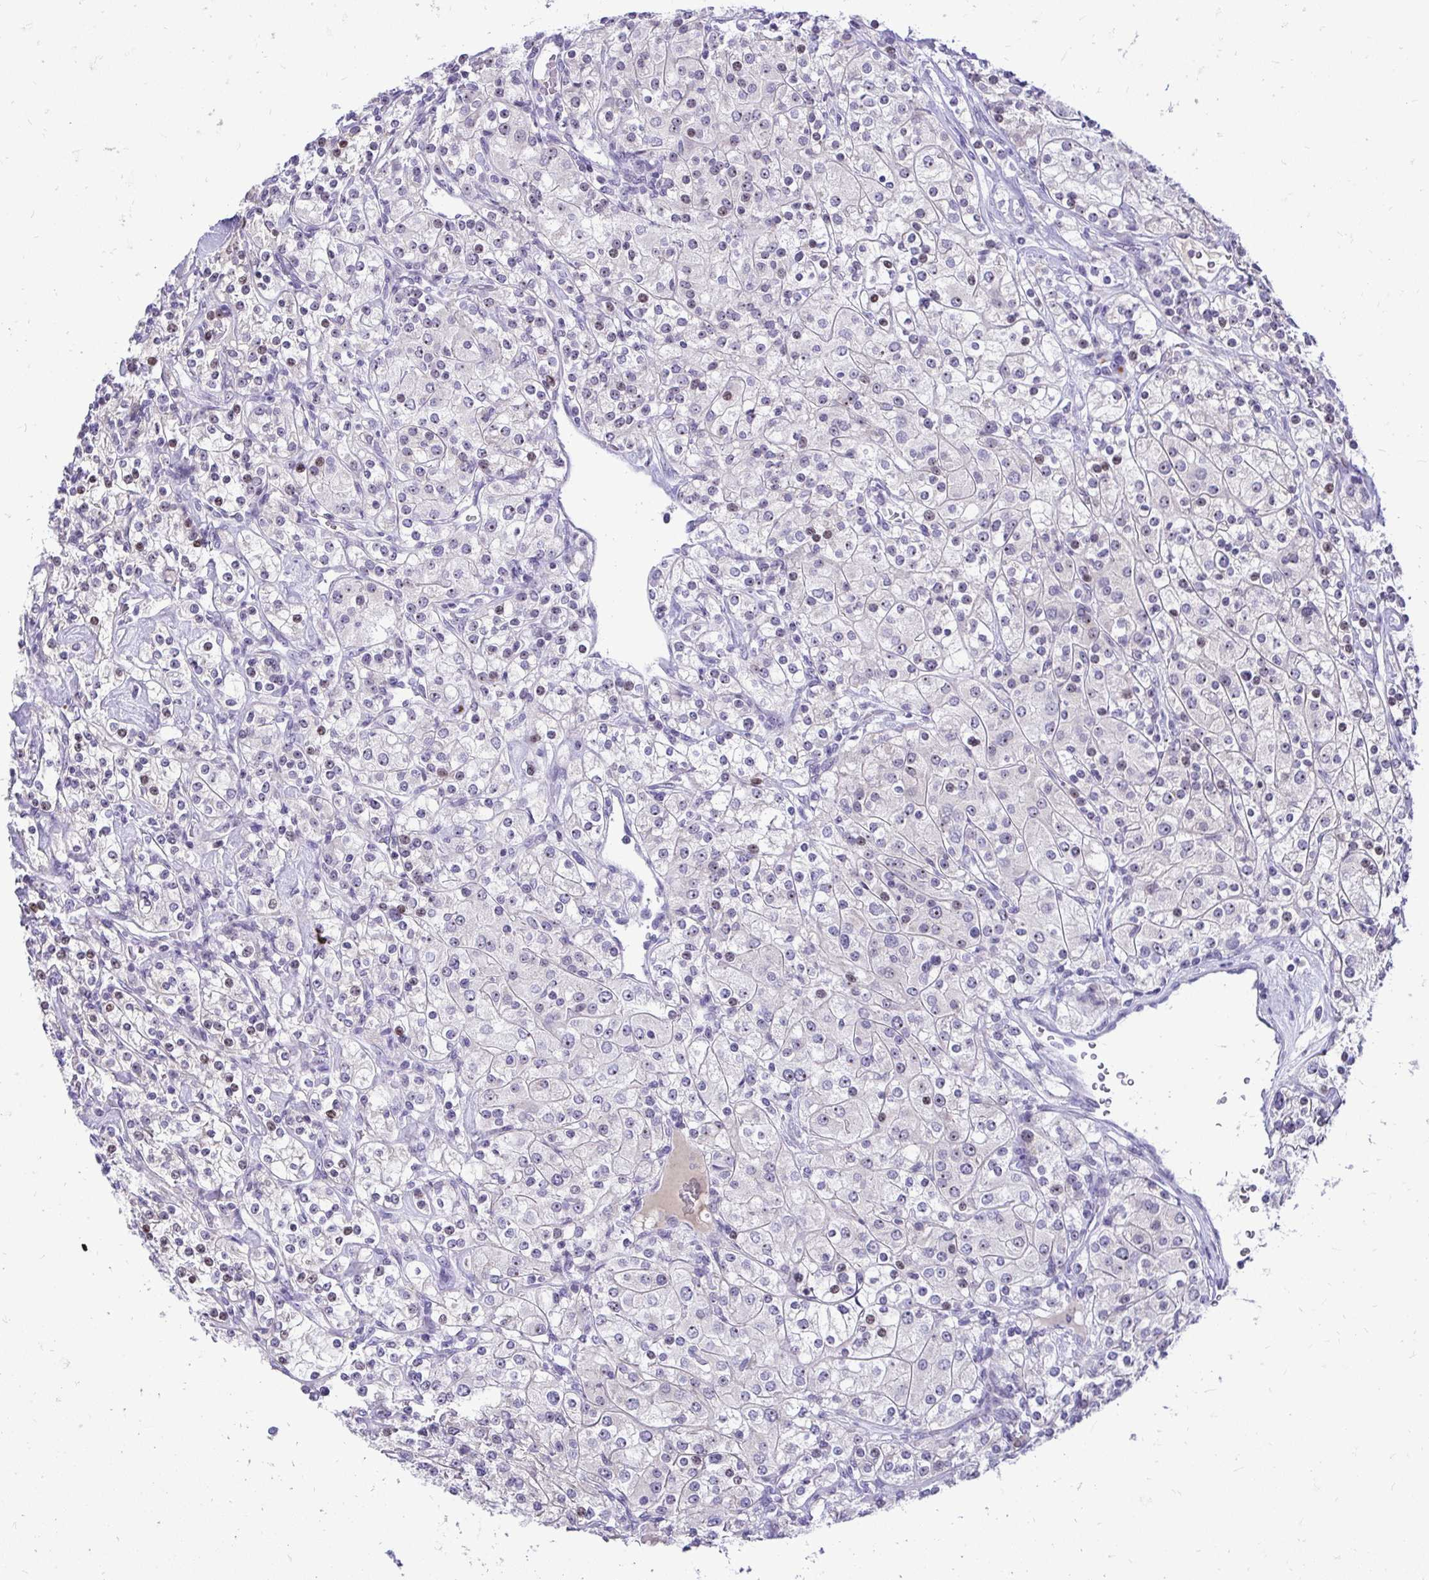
{"staining": {"intensity": "negative", "quantity": "none", "location": "none"}, "tissue": "renal cancer", "cell_type": "Tumor cells", "image_type": "cancer", "snomed": [{"axis": "morphology", "description": "Adenocarcinoma, NOS"}, {"axis": "topography", "description": "Kidney"}], "caption": "An IHC image of renal cancer (adenocarcinoma) is shown. There is no staining in tumor cells of renal cancer (adenocarcinoma).", "gene": "NIFK", "patient": {"sex": "male", "age": 77}}